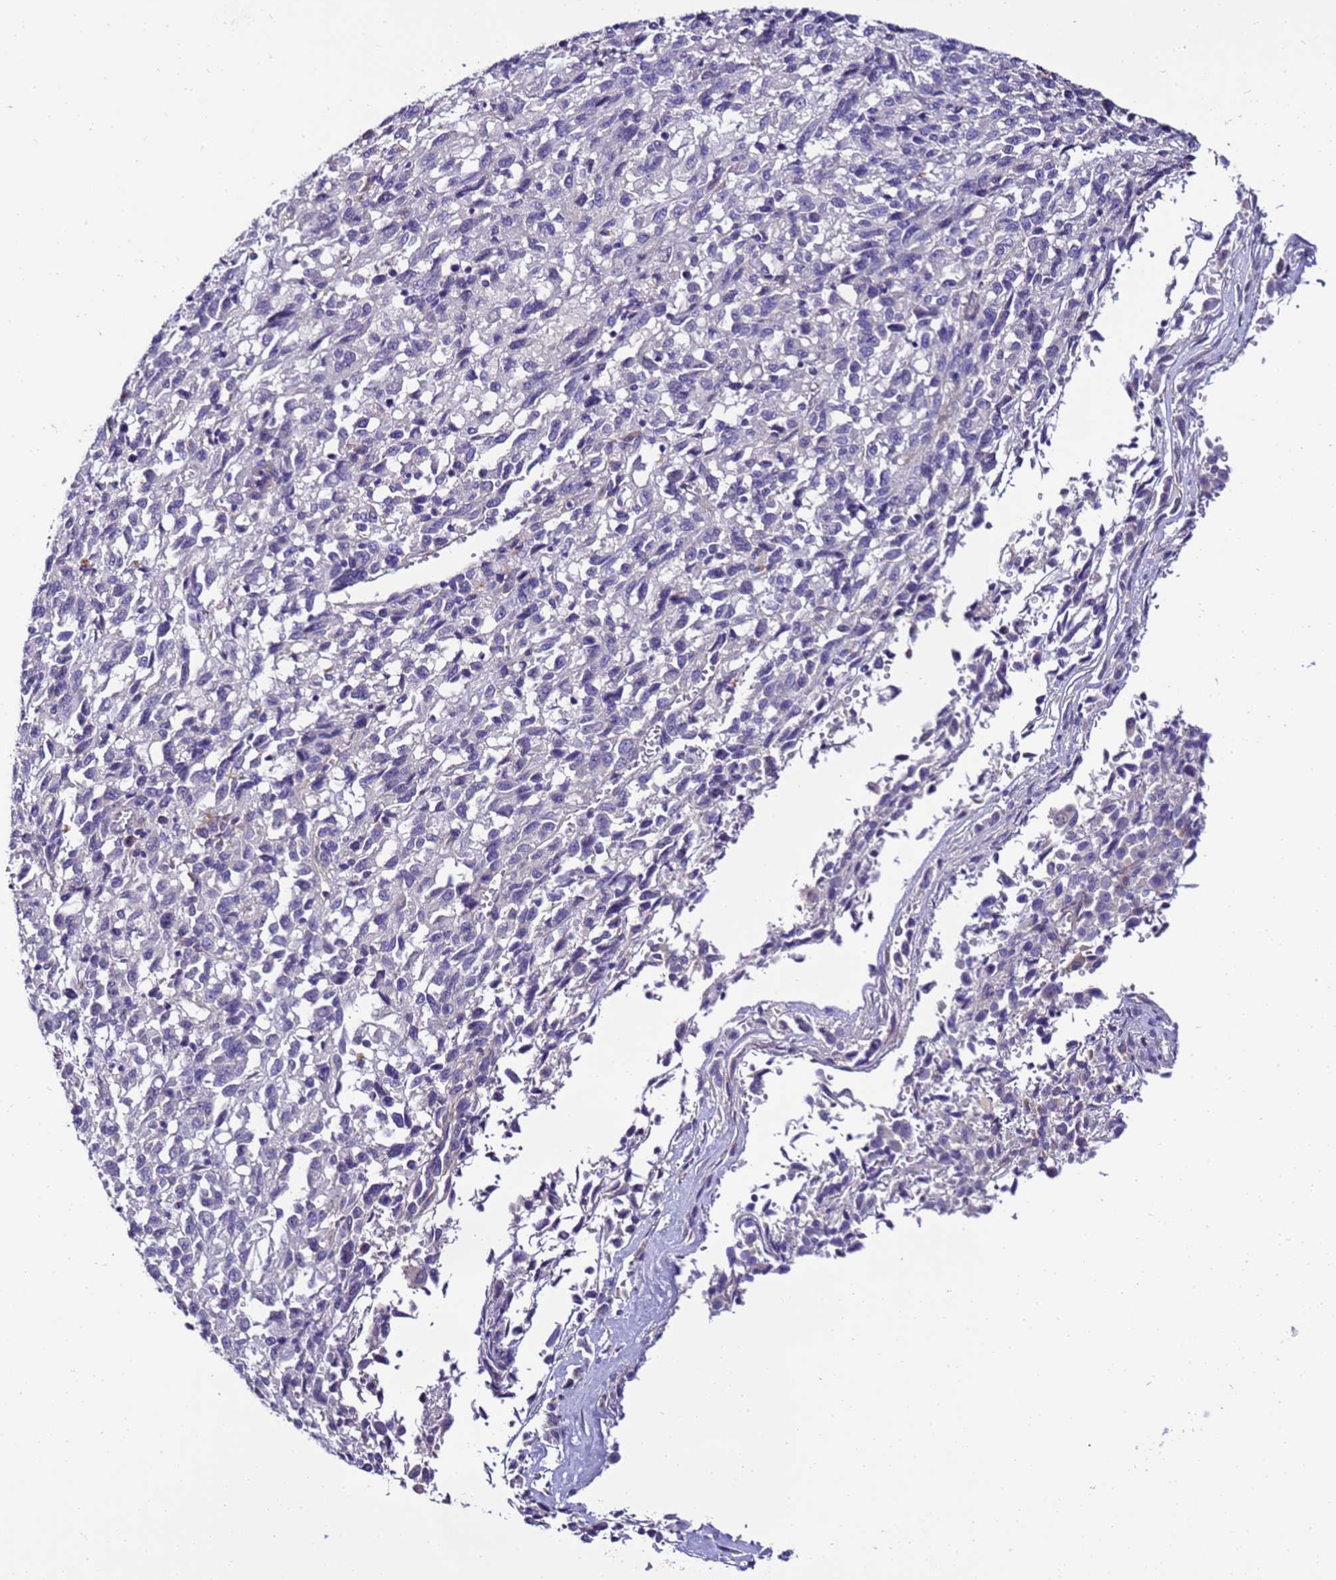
{"staining": {"intensity": "negative", "quantity": "none", "location": "none"}, "tissue": "melanoma", "cell_type": "Tumor cells", "image_type": "cancer", "snomed": [{"axis": "morphology", "description": "Malignant melanoma, Metastatic site"}, {"axis": "topography", "description": "Lung"}], "caption": "Melanoma stained for a protein using immunohistochemistry (IHC) displays no expression tumor cells.", "gene": "FAM166B", "patient": {"sex": "male", "age": 64}}